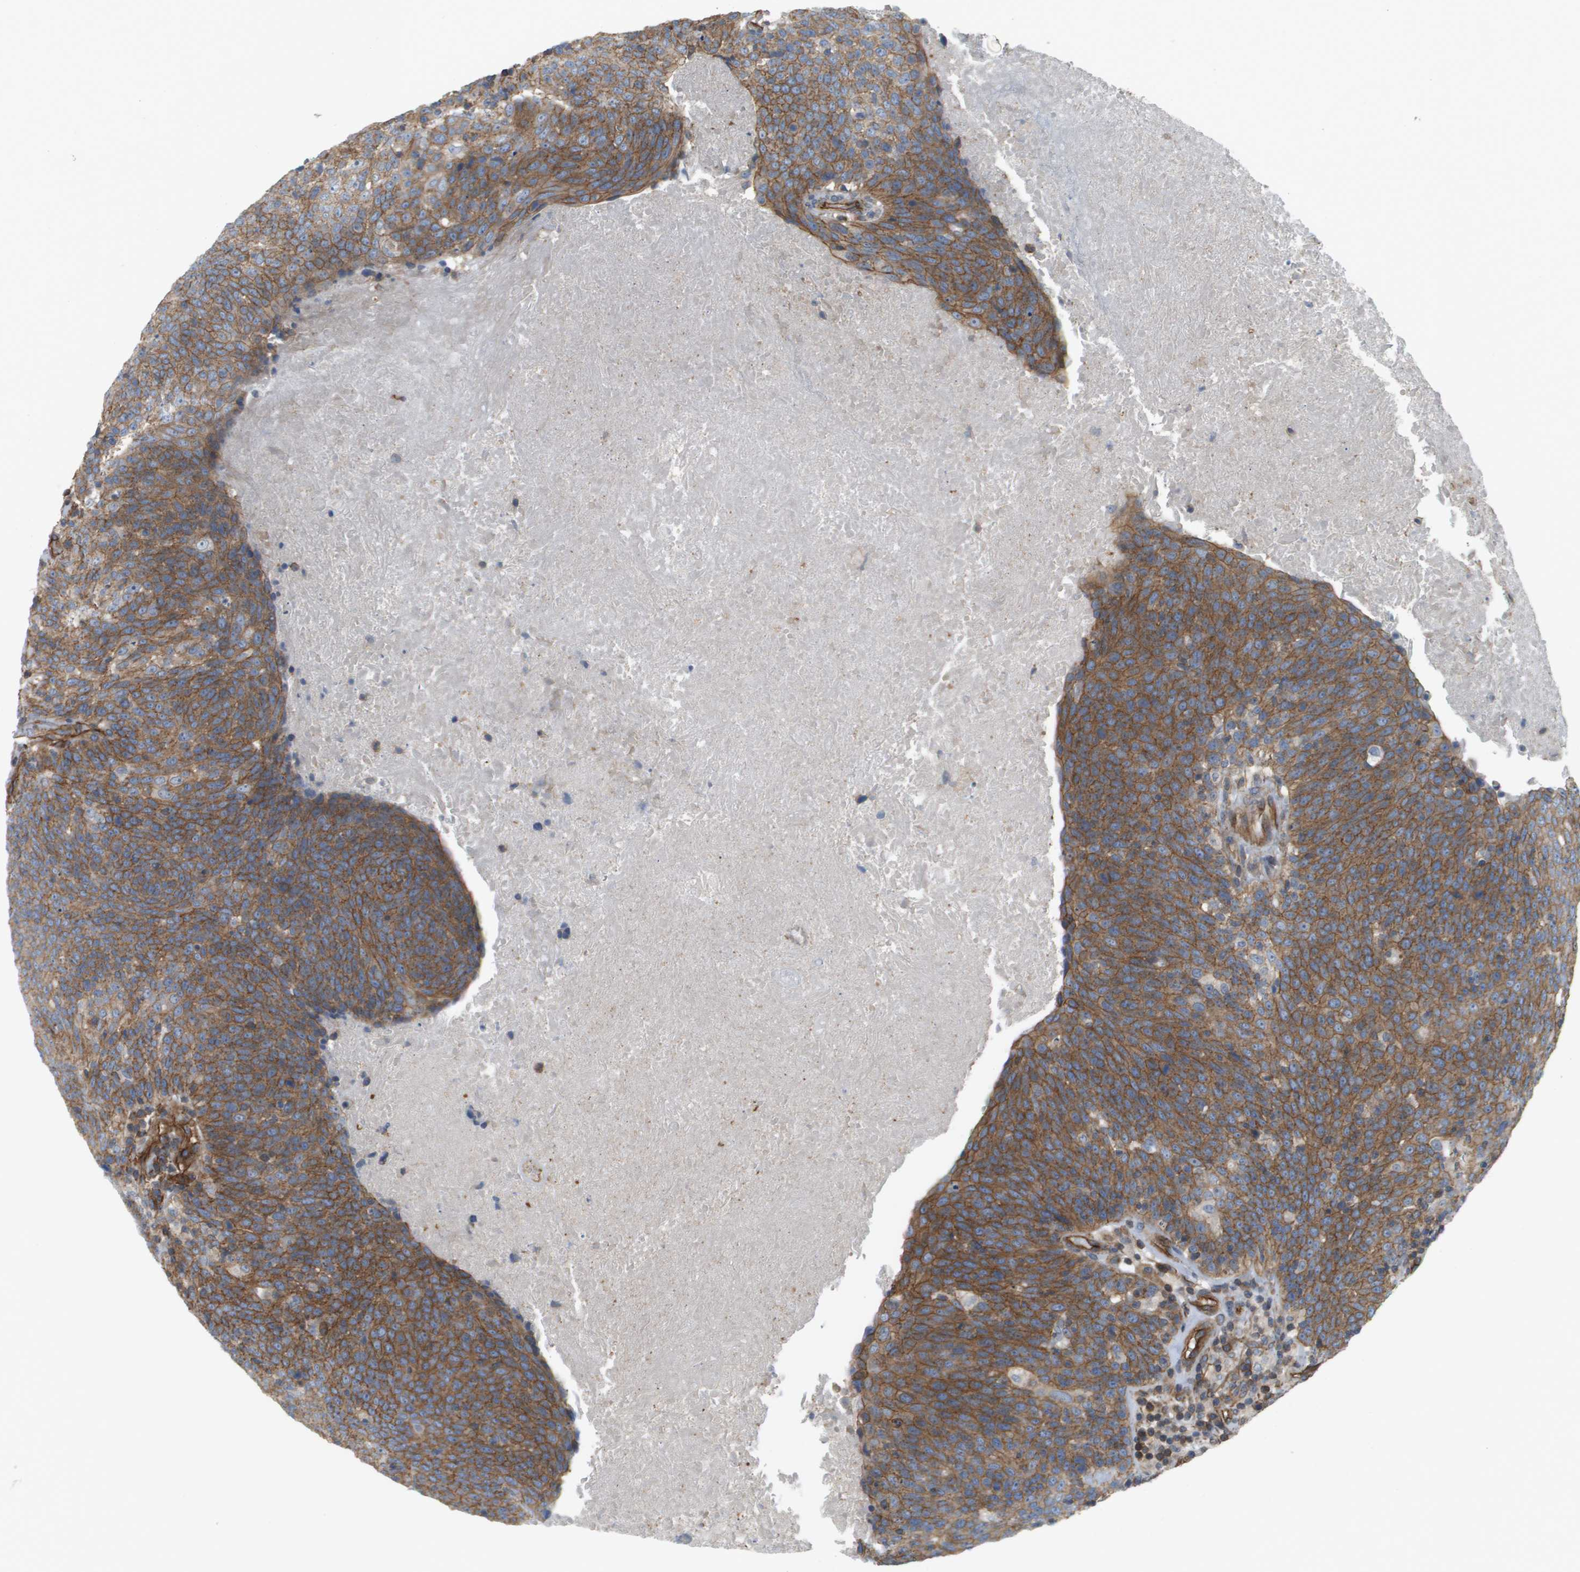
{"staining": {"intensity": "moderate", "quantity": ">75%", "location": "cytoplasmic/membranous"}, "tissue": "head and neck cancer", "cell_type": "Tumor cells", "image_type": "cancer", "snomed": [{"axis": "morphology", "description": "Squamous cell carcinoma, NOS"}, {"axis": "morphology", "description": "Squamous cell carcinoma, metastatic, NOS"}, {"axis": "topography", "description": "Lymph node"}, {"axis": "topography", "description": "Head-Neck"}], "caption": "Immunohistochemical staining of head and neck cancer exhibits medium levels of moderate cytoplasmic/membranous protein positivity in approximately >75% of tumor cells.", "gene": "SGMS2", "patient": {"sex": "male", "age": 62}}